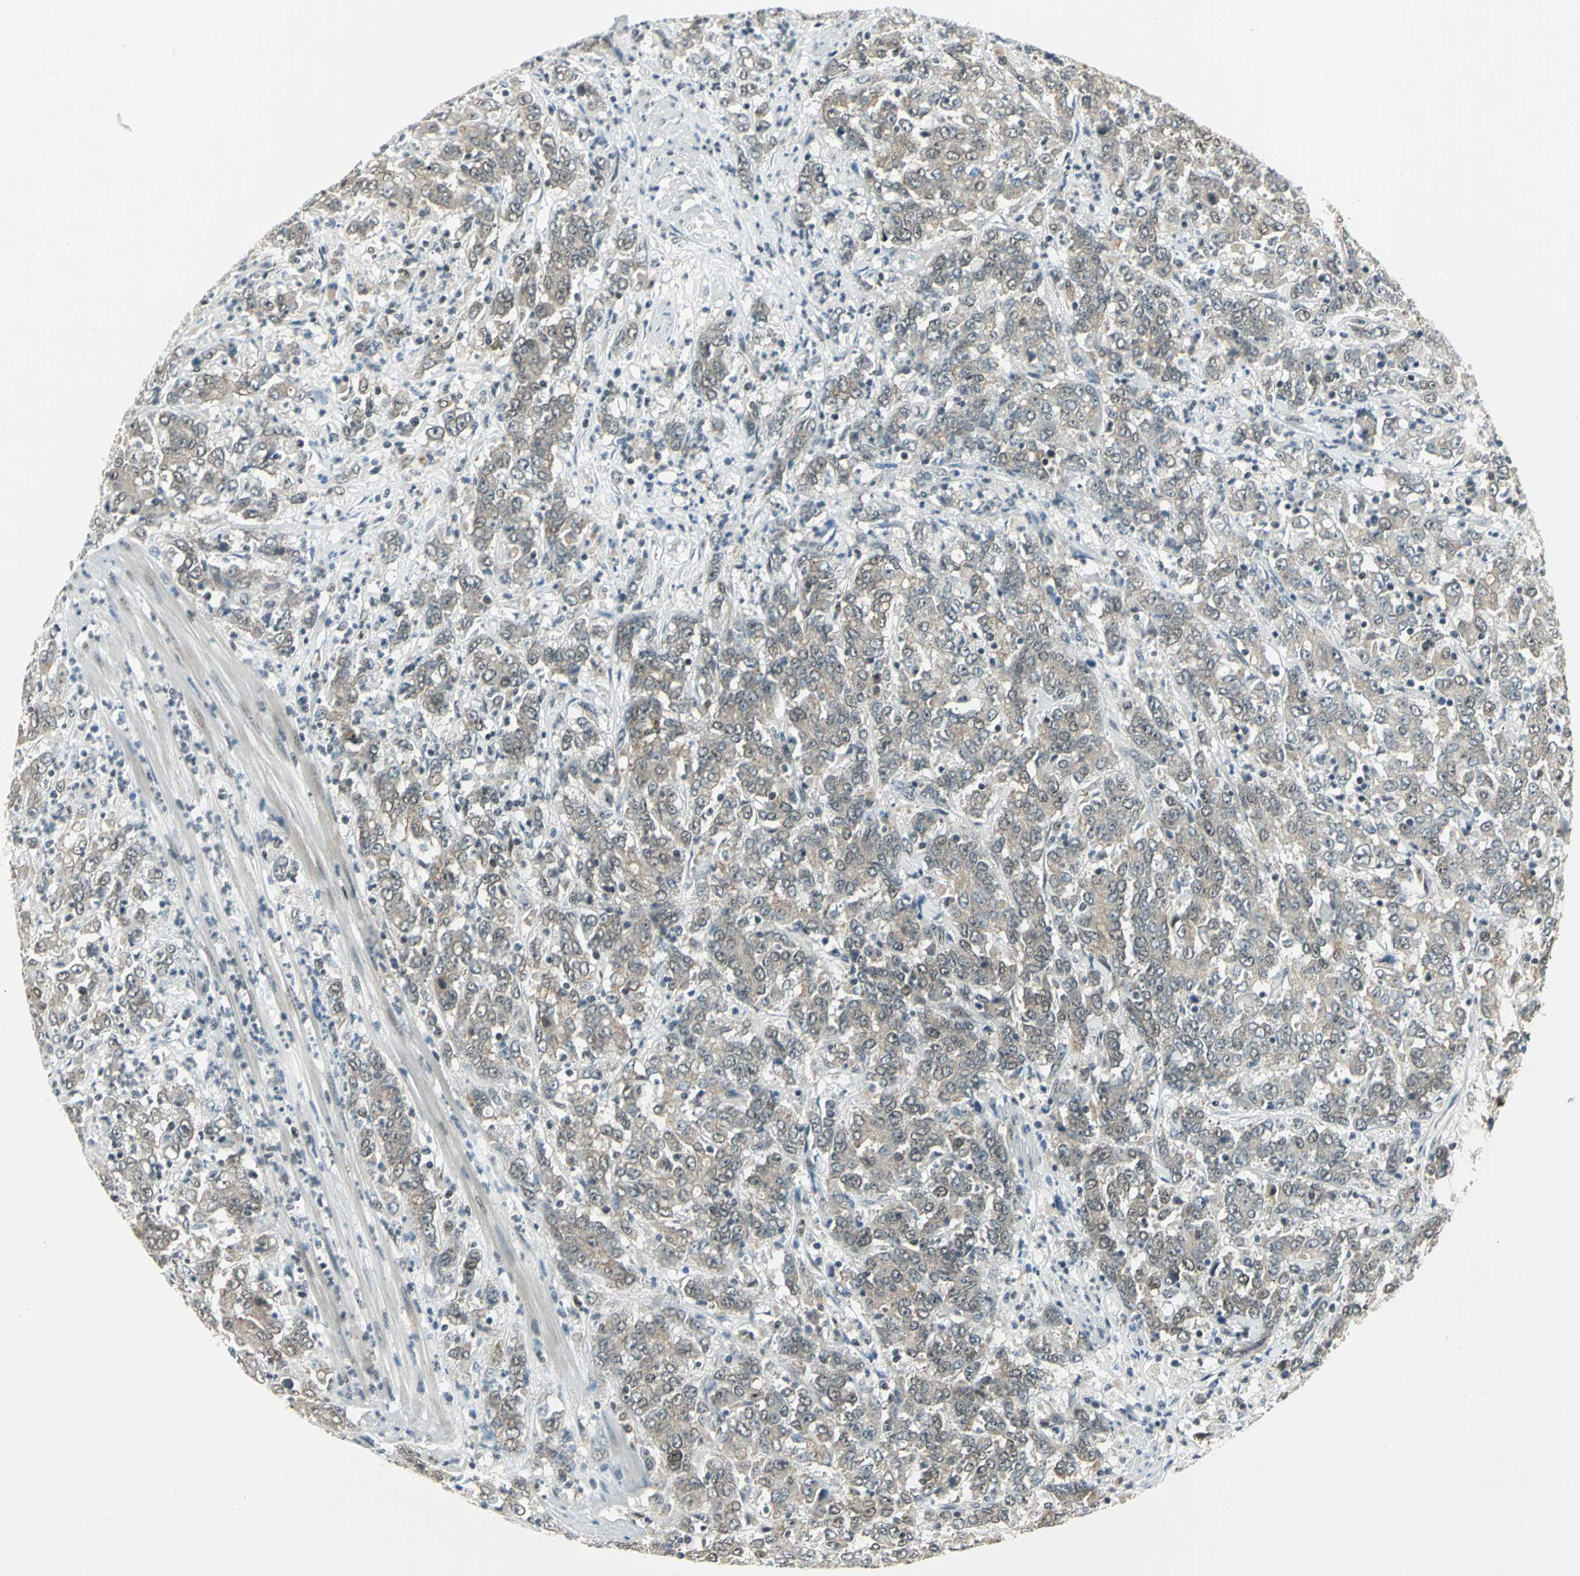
{"staining": {"intensity": "weak", "quantity": "25%-75%", "location": "cytoplasmic/membranous"}, "tissue": "stomach cancer", "cell_type": "Tumor cells", "image_type": "cancer", "snomed": [{"axis": "morphology", "description": "Adenocarcinoma, NOS"}, {"axis": "topography", "description": "Stomach, lower"}], "caption": "Immunohistochemistry (DAB) staining of human adenocarcinoma (stomach) reveals weak cytoplasmic/membranous protein expression in about 25%-75% of tumor cells.", "gene": "RAD17", "patient": {"sex": "female", "age": 71}}